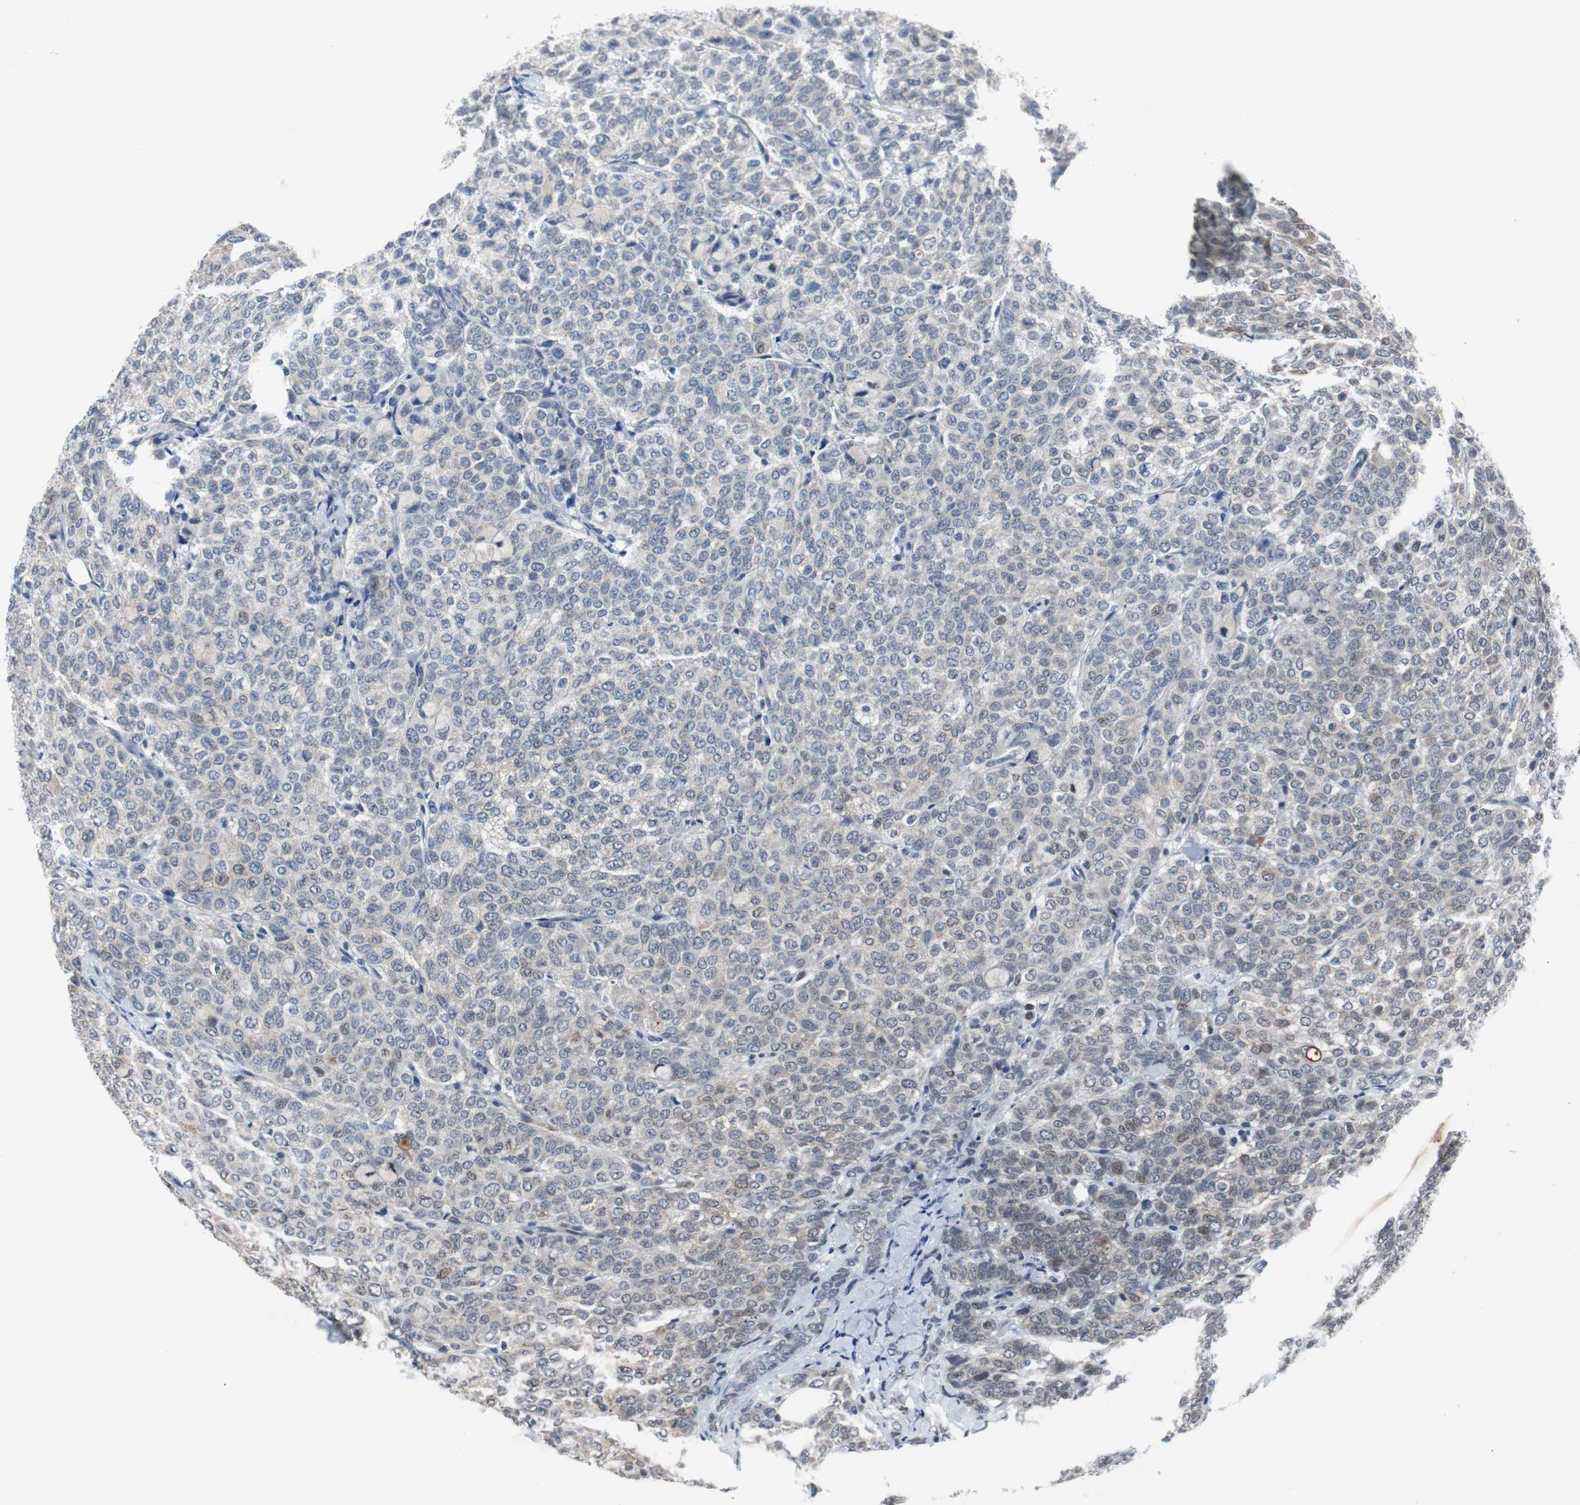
{"staining": {"intensity": "weak", "quantity": "<25%", "location": "cytoplasmic/membranous"}, "tissue": "breast cancer", "cell_type": "Tumor cells", "image_type": "cancer", "snomed": [{"axis": "morphology", "description": "Lobular carcinoma"}, {"axis": "topography", "description": "Breast"}], "caption": "Immunohistochemistry of breast cancer (lobular carcinoma) demonstrates no staining in tumor cells.", "gene": "TP63", "patient": {"sex": "female", "age": 60}}